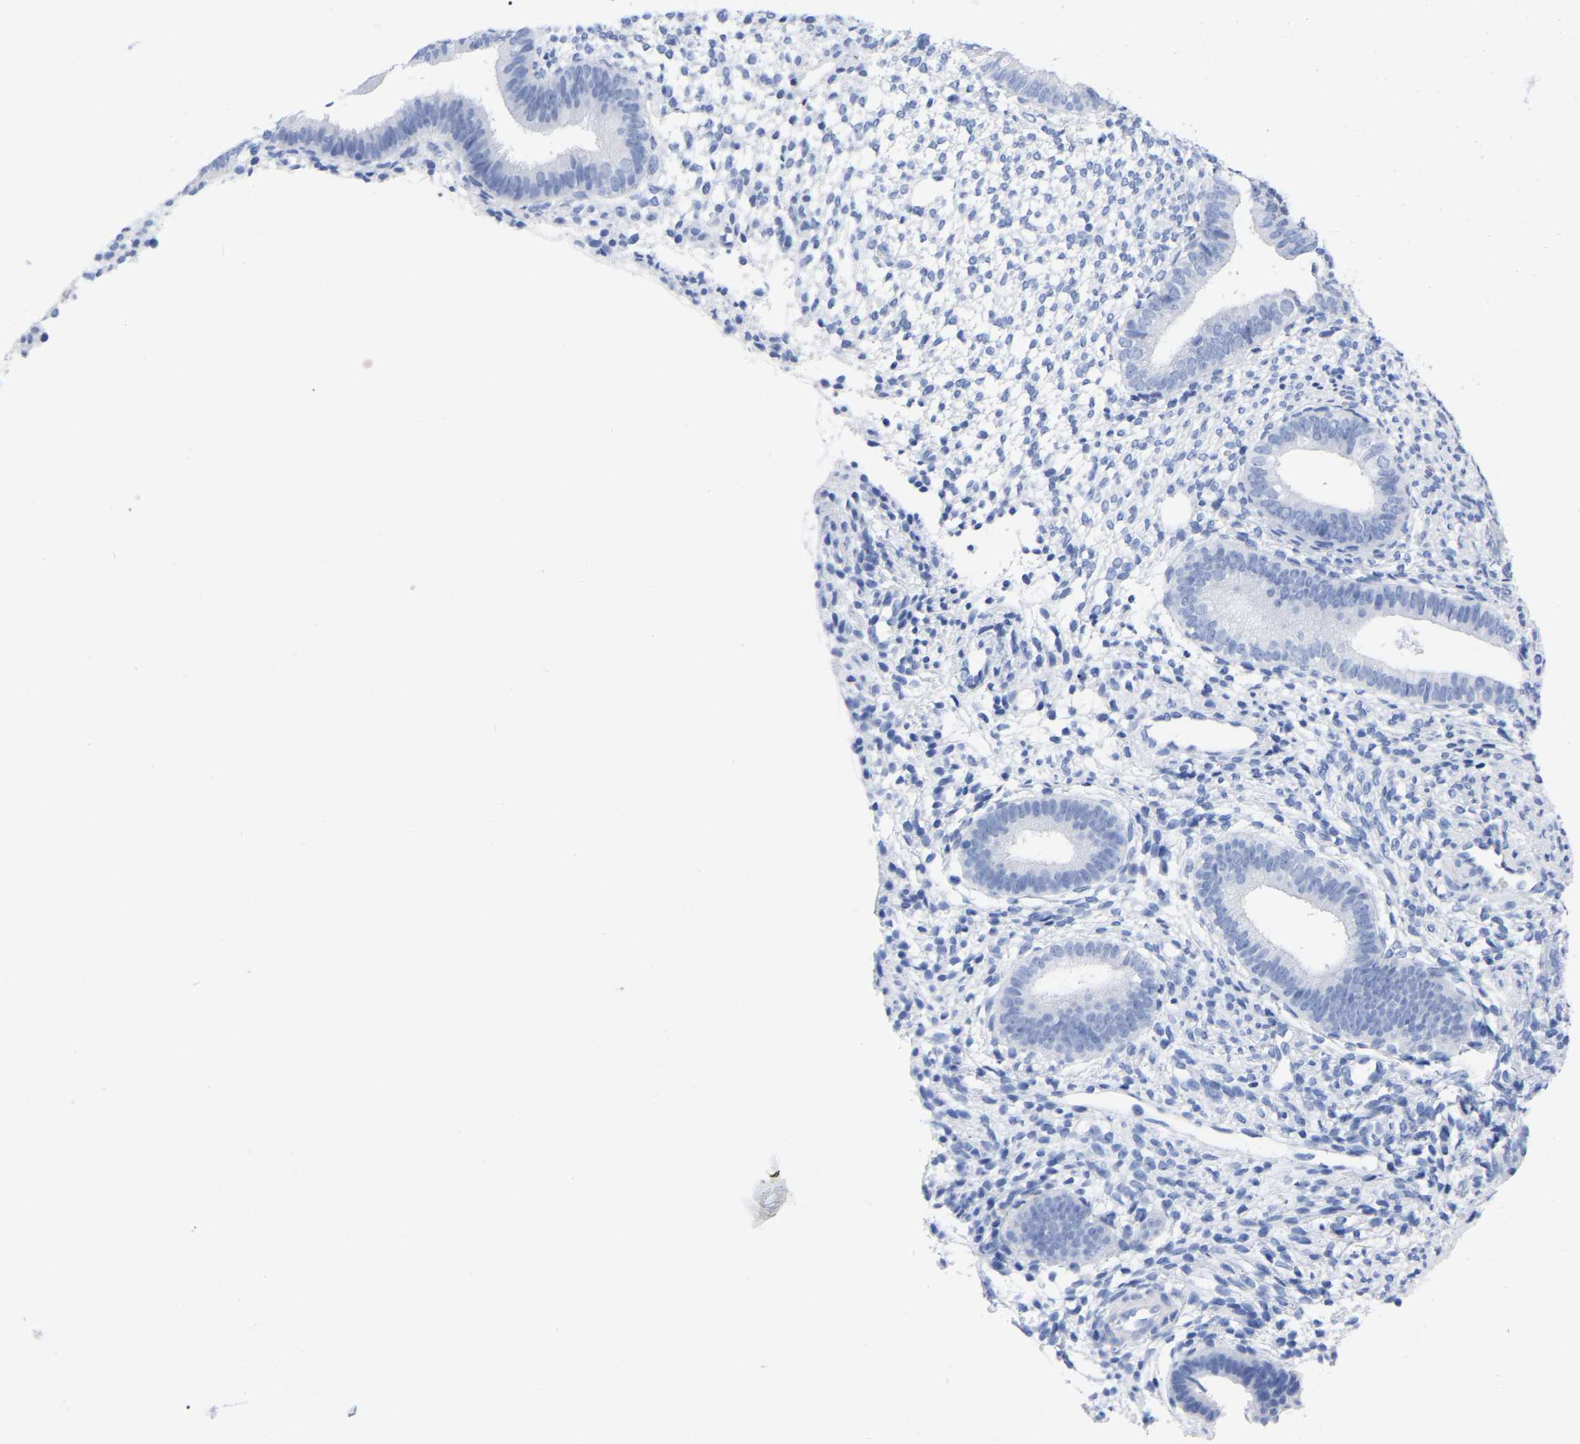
{"staining": {"intensity": "negative", "quantity": "none", "location": "none"}, "tissue": "endometrium", "cell_type": "Cells in endometrial stroma", "image_type": "normal", "snomed": [{"axis": "morphology", "description": "Normal tissue, NOS"}, {"axis": "topography", "description": "Endometrium"}], "caption": "The photomicrograph shows no significant staining in cells in endometrial stroma of endometrium. (DAB immunohistochemistry with hematoxylin counter stain).", "gene": "HAPLN1", "patient": {"sex": "female", "age": 46}}